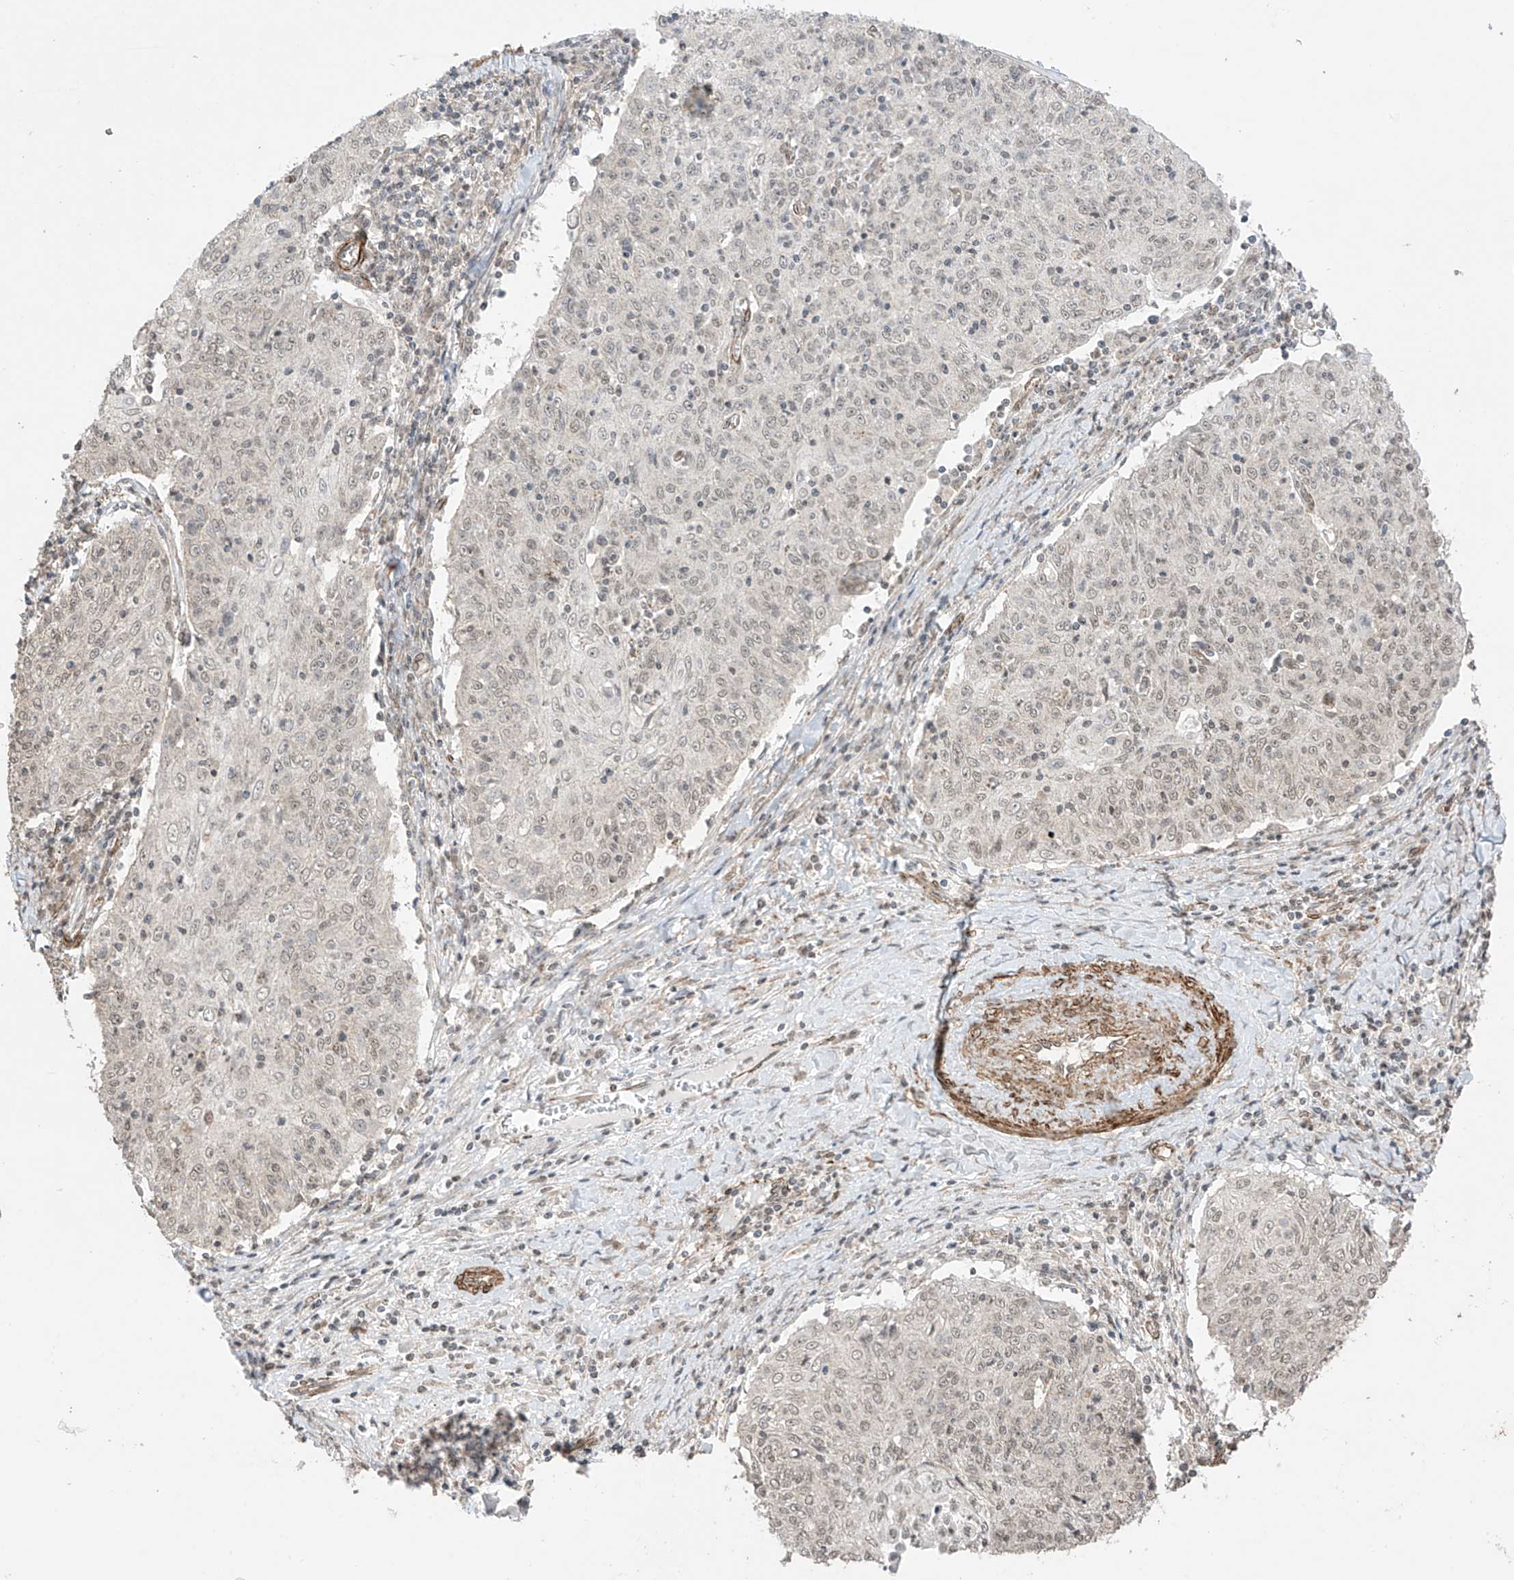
{"staining": {"intensity": "weak", "quantity": "25%-75%", "location": "nuclear"}, "tissue": "cervical cancer", "cell_type": "Tumor cells", "image_type": "cancer", "snomed": [{"axis": "morphology", "description": "Squamous cell carcinoma, NOS"}, {"axis": "topography", "description": "Cervix"}], "caption": "A photomicrograph of human squamous cell carcinoma (cervical) stained for a protein reveals weak nuclear brown staining in tumor cells.", "gene": "TTLL5", "patient": {"sex": "female", "age": 48}}